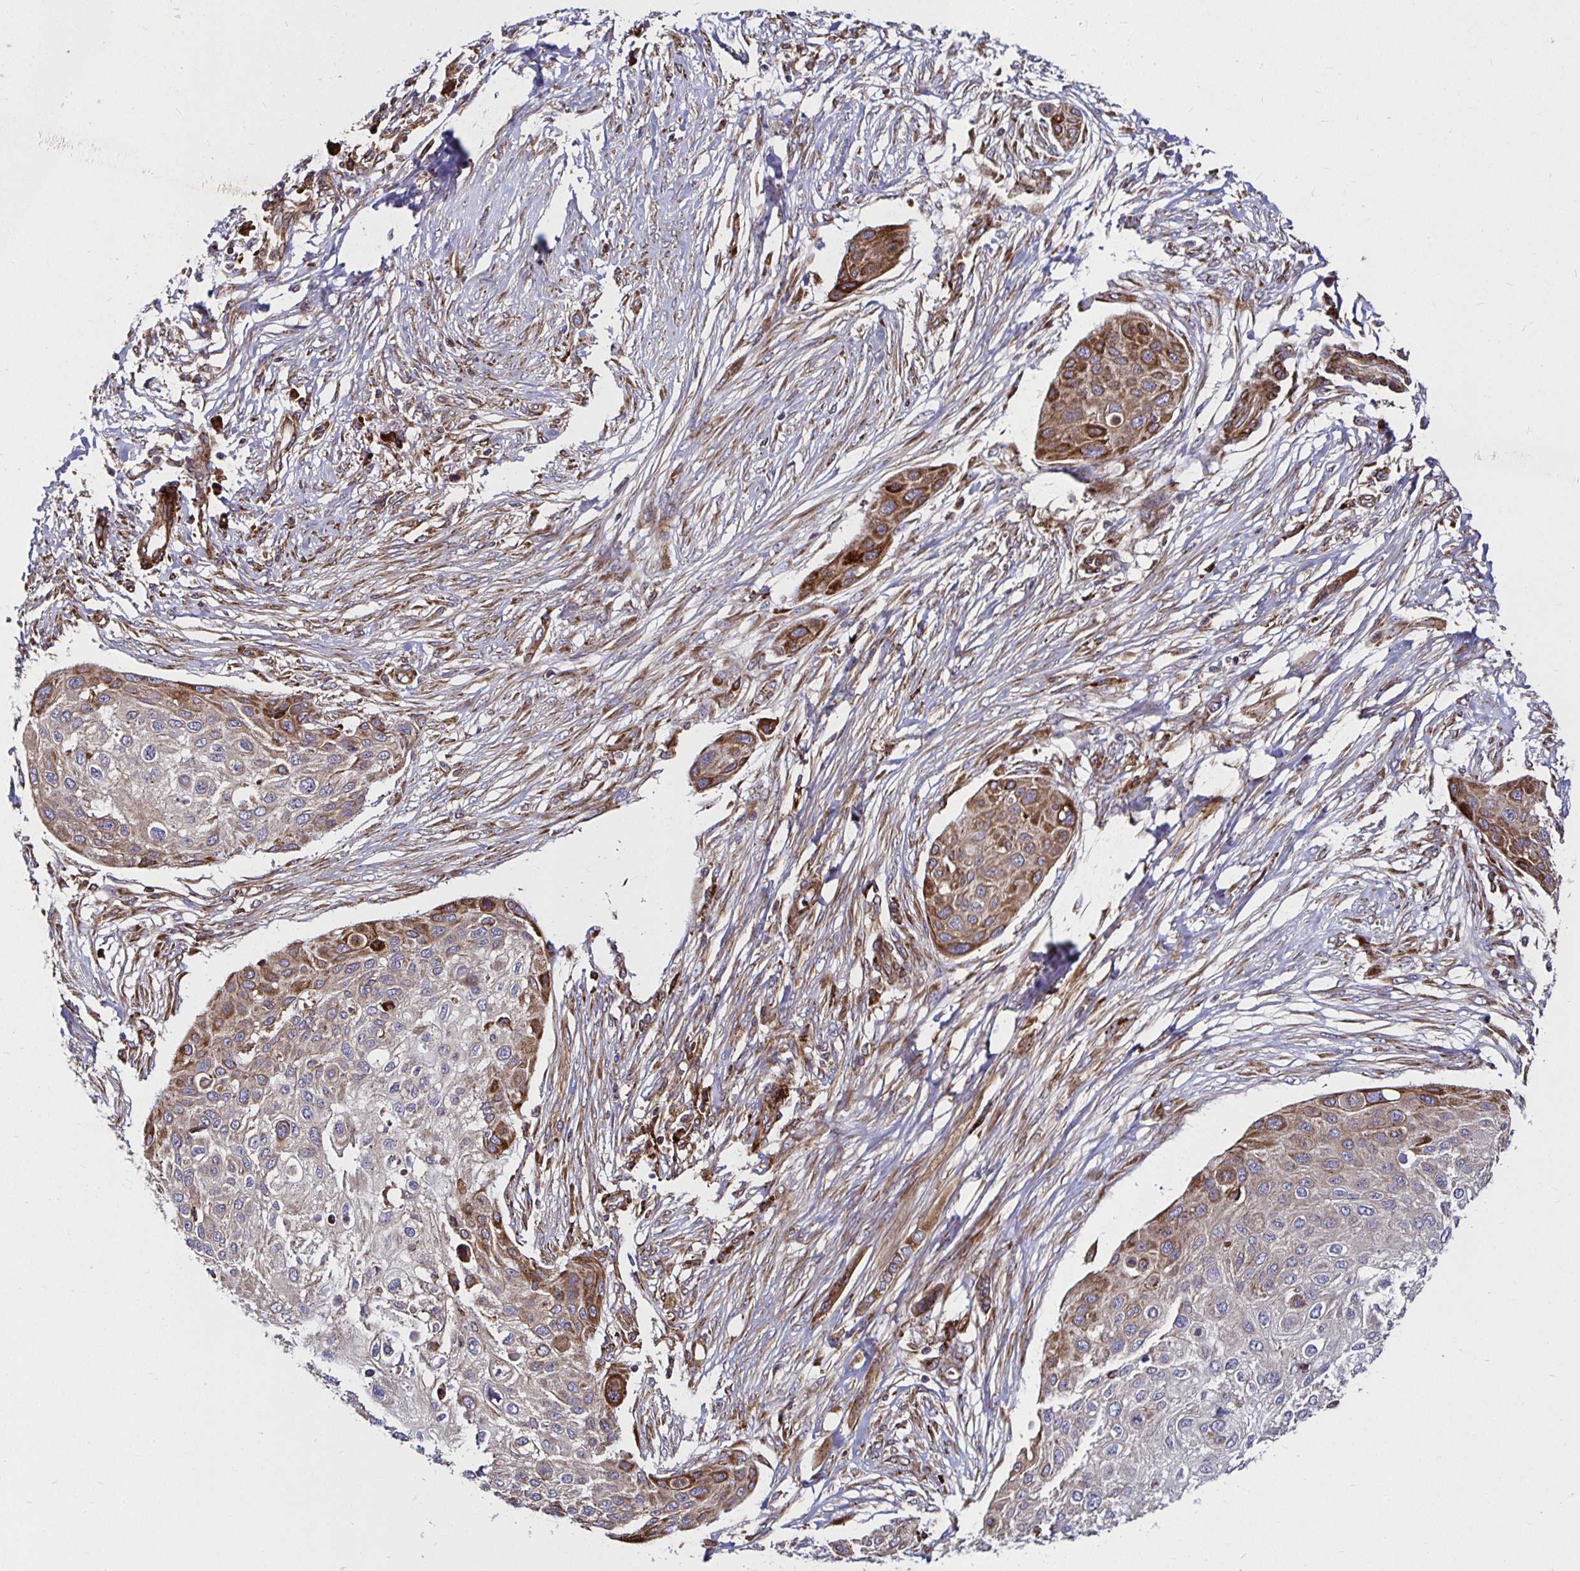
{"staining": {"intensity": "moderate", "quantity": "25%-75%", "location": "cytoplasmic/membranous"}, "tissue": "skin cancer", "cell_type": "Tumor cells", "image_type": "cancer", "snomed": [{"axis": "morphology", "description": "Squamous cell carcinoma, NOS"}, {"axis": "topography", "description": "Skin"}], "caption": "Skin cancer (squamous cell carcinoma) stained with a protein marker reveals moderate staining in tumor cells.", "gene": "SMYD3", "patient": {"sex": "female", "age": 87}}